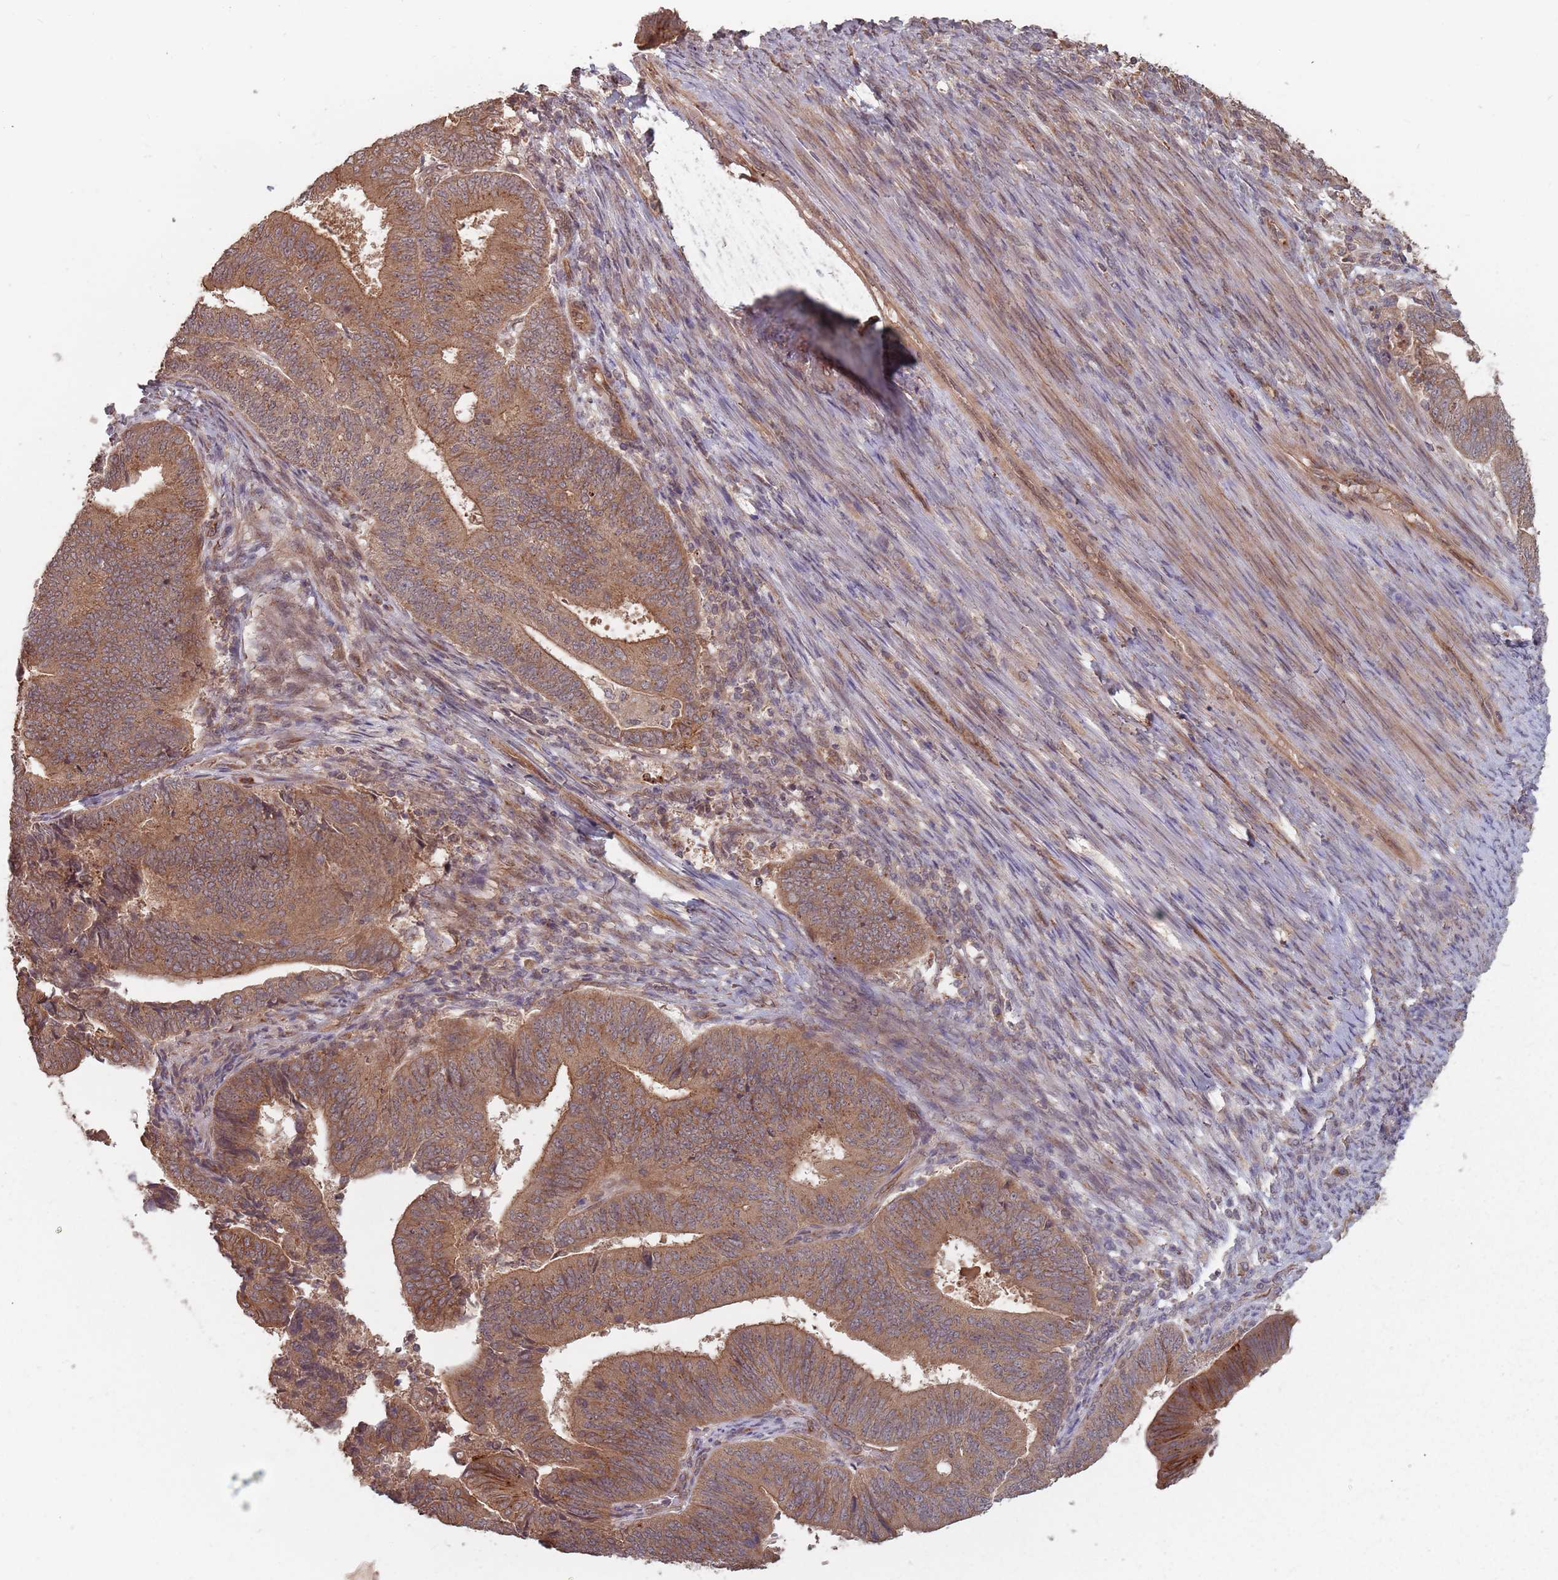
{"staining": {"intensity": "moderate", "quantity": ">75%", "location": "cytoplasmic/membranous"}, "tissue": "endometrial cancer", "cell_type": "Tumor cells", "image_type": "cancer", "snomed": [{"axis": "morphology", "description": "Adenocarcinoma, NOS"}, {"axis": "topography", "description": "Endometrium"}], "caption": "There is medium levels of moderate cytoplasmic/membranous staining in tumor cells of adenocarcinoma (endometrial), as demonstrated by immunohistochemical staining (brown color).", "gene": "C3orf14", "patient": {"sex": "female", "age": 70}}